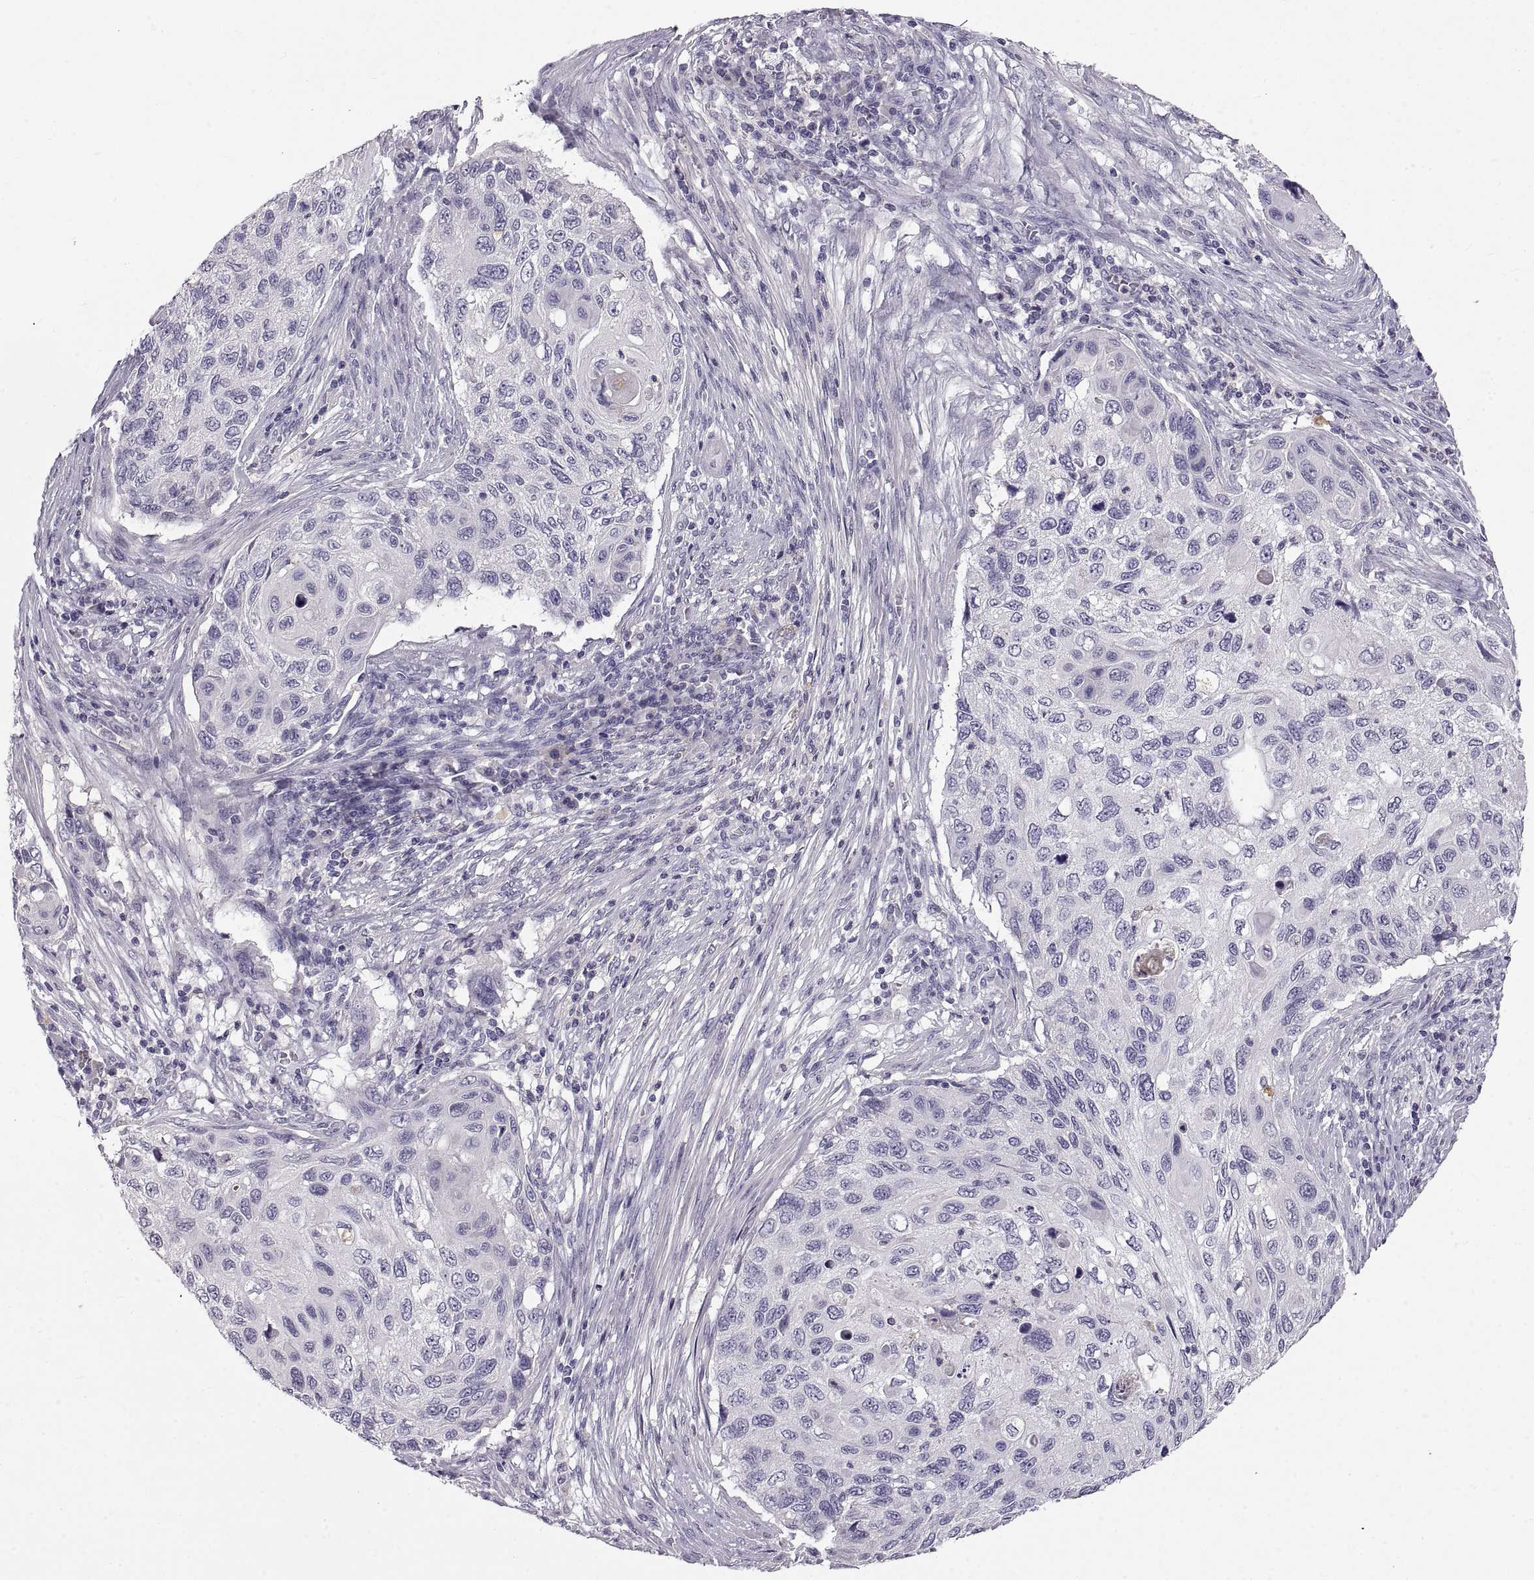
{"staining": {"intensity": "negative", "quantity": "none", "location": "none"}, "tissue": "cervical cancer", "cell_type": "Tumor cells", "image_type": "cancer", "snomed": [{"axis": "morphology", "description": "Squamous cell carcinoma, NOS"}, {"axis": "topography", "description": "Cervix"}], "caption": "Cervical cancer was stained to show a protein in brown. There is no significant staining in tumor cells.", "gene": "ADAM32", "patient": {"sex": "female", "age": 70}}